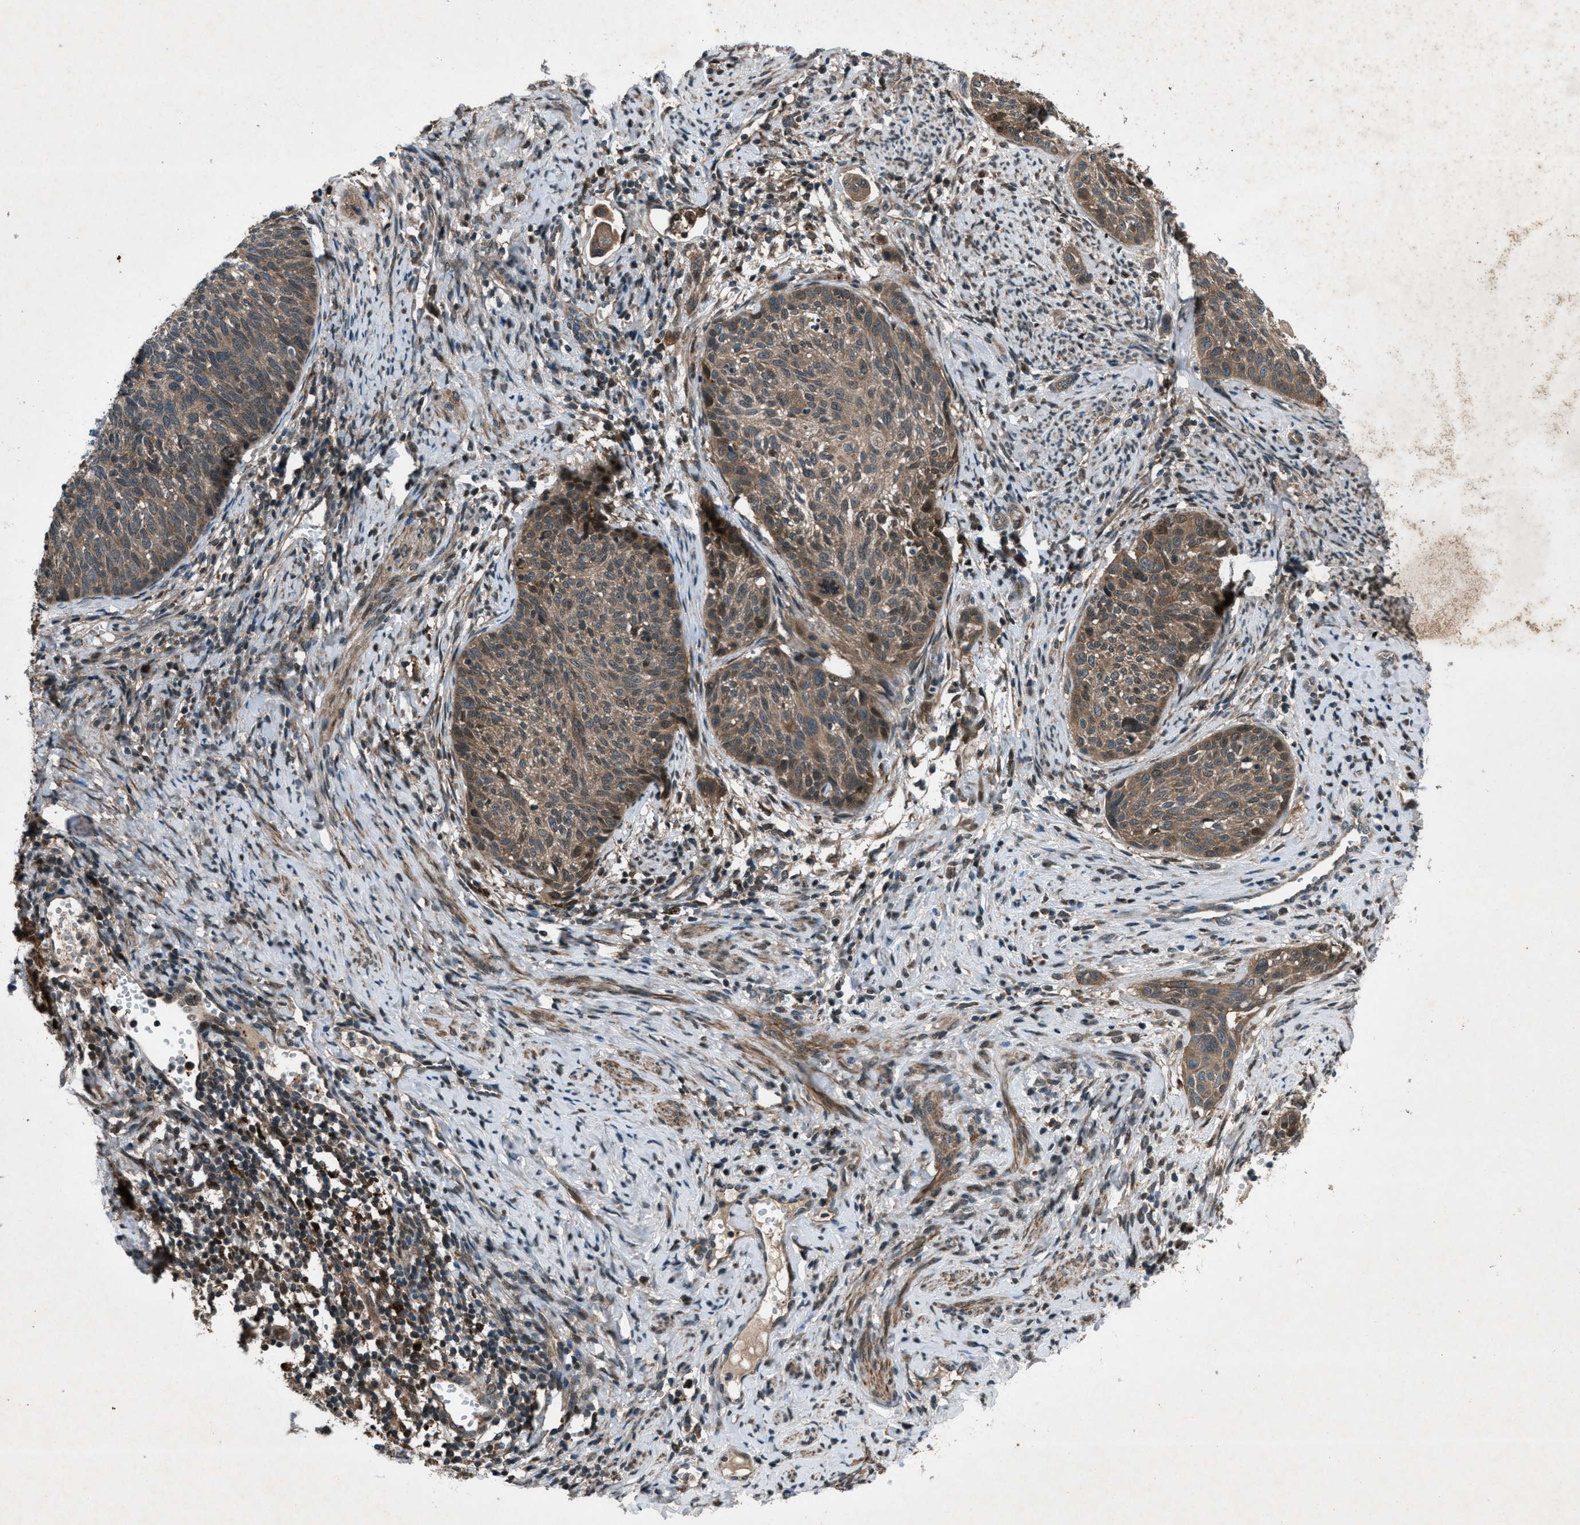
{"staining": {"intensity": "moderate", "quantity": ">75%", "location": "cytoplasmic/membranous"}, "tissue": "cervical cancer", "cell_type": "Tumor cells", "image_type": "cancer", "snomed": [{"axis": "morphology", "description": "Squamous cell carcinoma, NOS"}, {"axis": "topography", "description": "Cervix"}], "caption": "Approximately >75% of tumor cells in cervical cancer (squamous cell carcinoma) show moderate cytoplasmic/membranous protein expression as visualized by brown immunohistochemical staining.", "gene": "EPSTI1", "patient": {"sex": "female", "age": 70}}